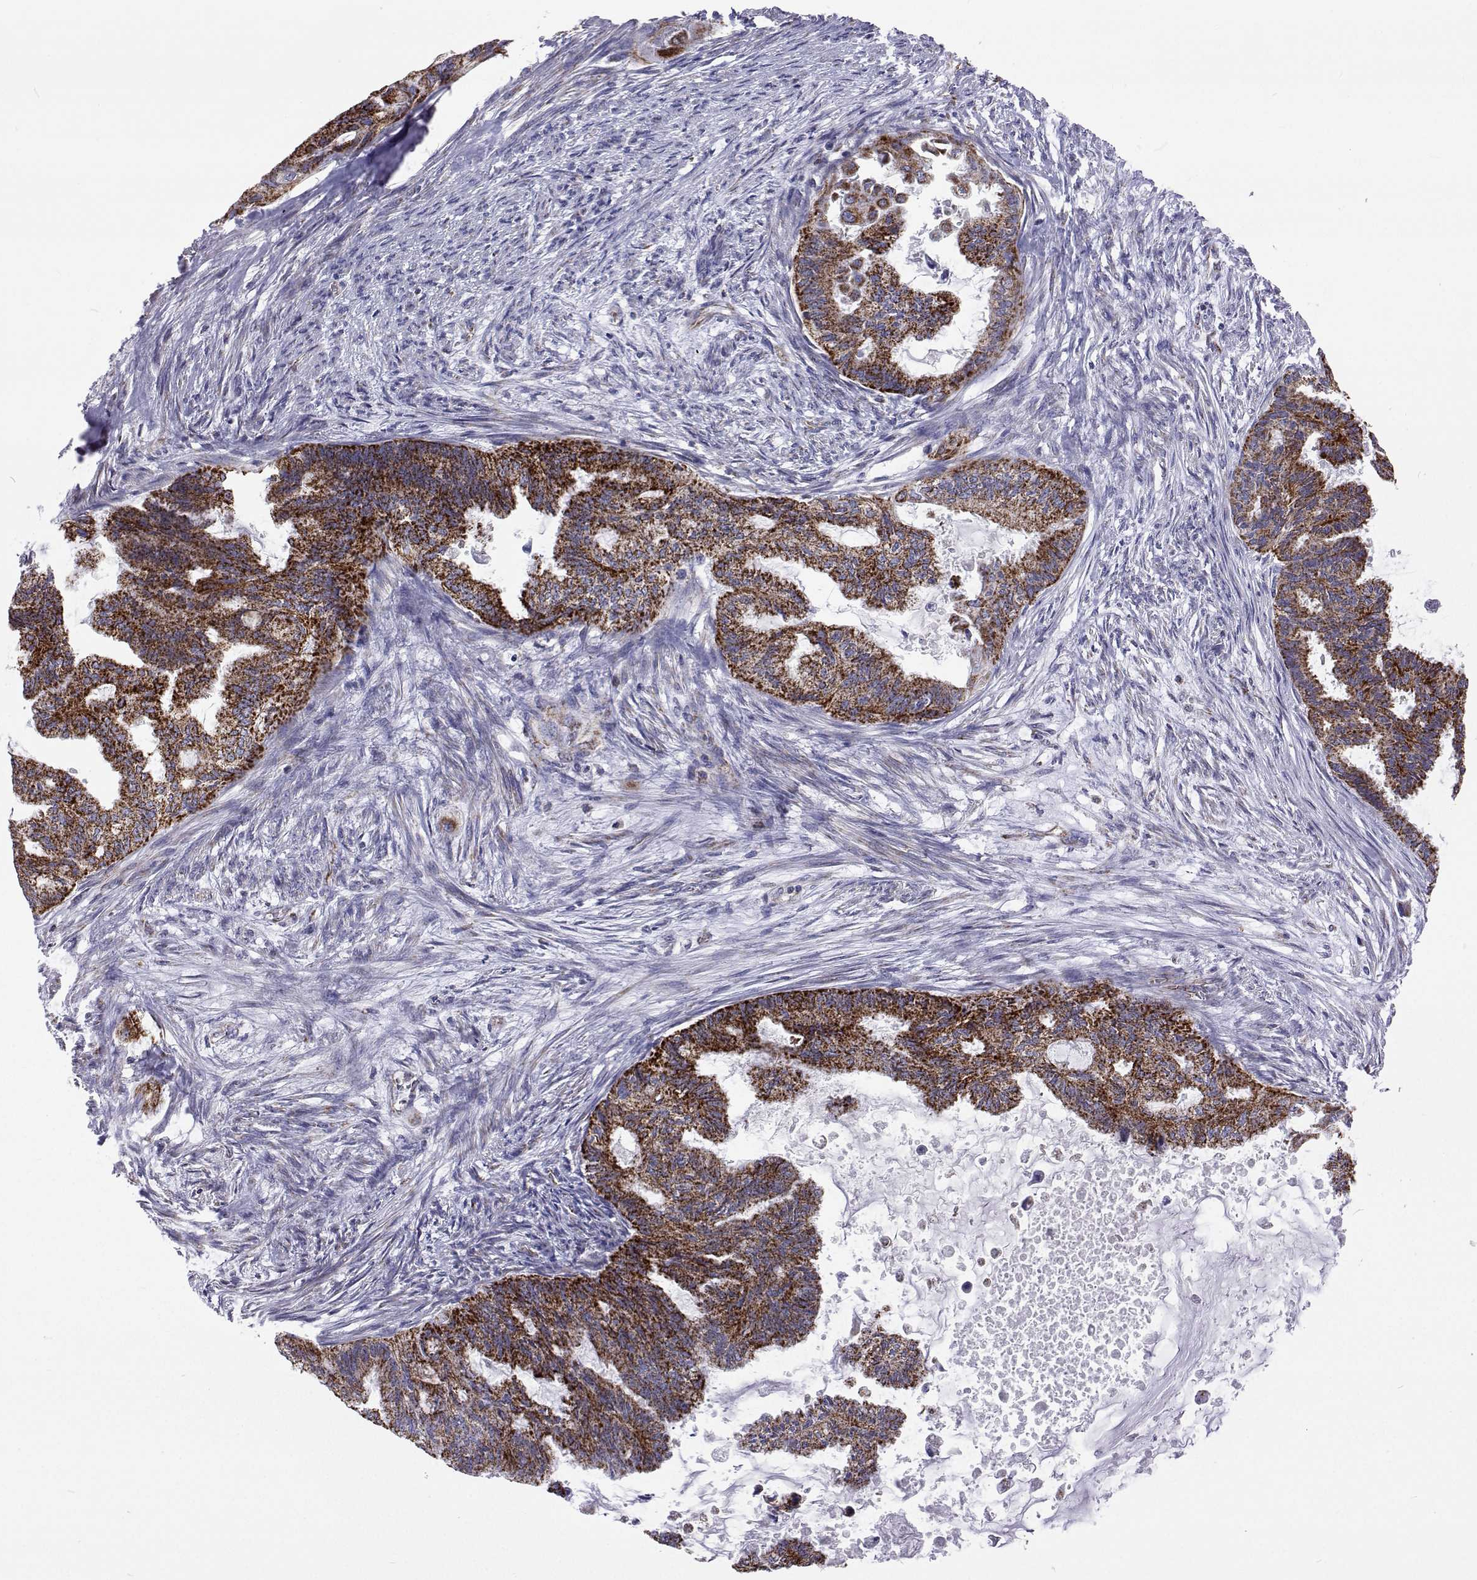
{"staining": {"intensity": "strong", "quantity": ">75%", "location": "cytoplasmic/membranous"}, "tissue": "endometrial cancer", "cell_type": "Tumor cells", "image_type": "cancer", "snomed": [{"axis": "morphology", "description": "Adenocarcinoma, NOS"}, {"axis": "topography", "description": "Endometrium"}], "caption": "Immunohistochemistry micrograph of neoplastic tissue: endometrial adenocarcinoma stained using immunohistochemistry displays high levels of strong protein expression localized specifically in the cytoplasmic/membranous of tumor cells, appearing as a cytoplasmic/membranous brown color.", "gene": "MCCC2", "patient": {"sex": "female", "age": 86}}